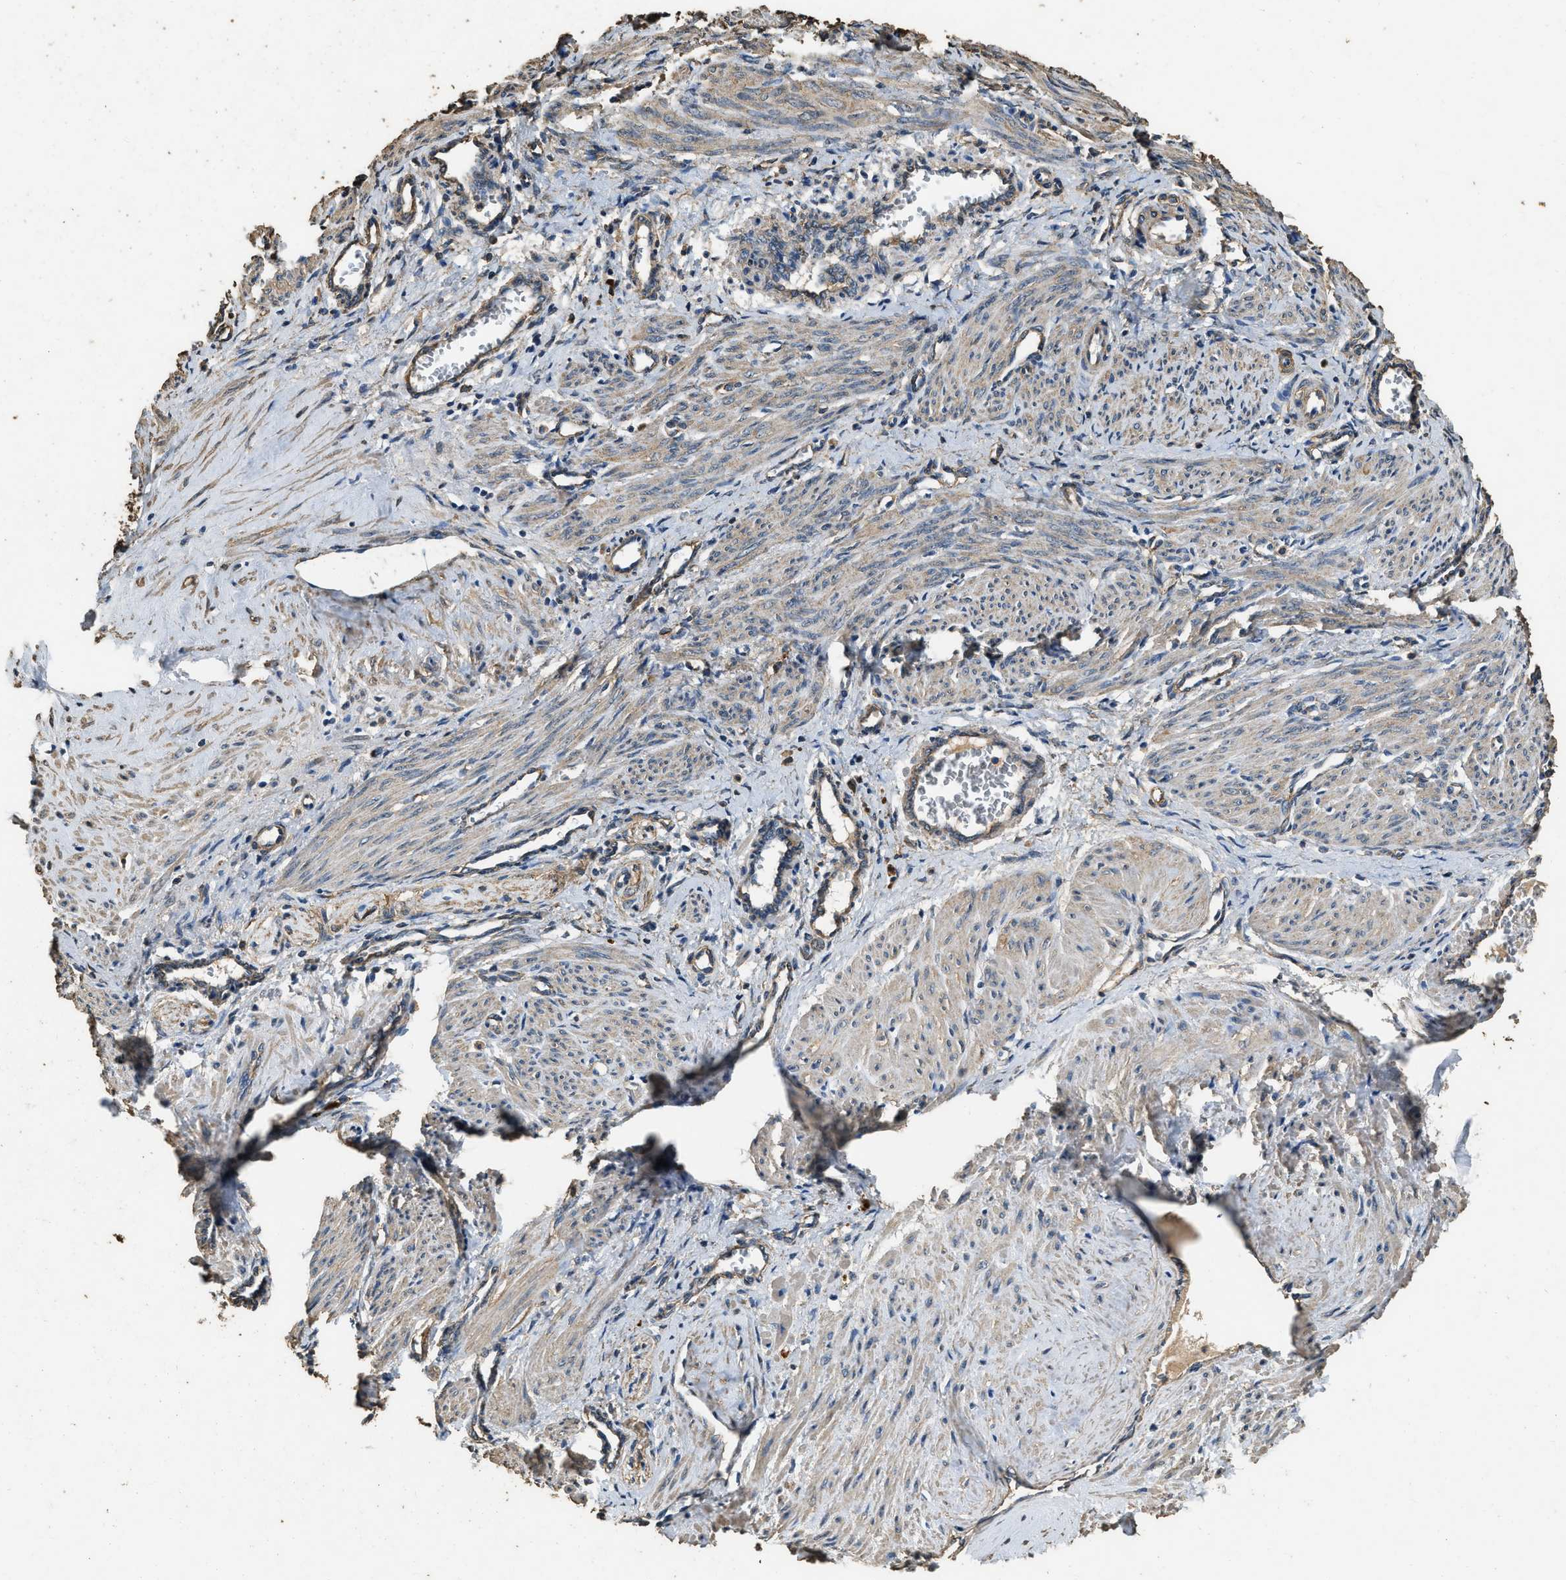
{"staining": {"intensity": "weak", "quantity": "25%-75%", "location": "cytoplasmic/membranous"}, "tissue": "smooth muscle", "cell_type": "Smooth muscle cells", "image_type": "normal", "snomed": [{"axis": "morphology", "description": "Normal tissue, NOS"}, {"axis": "topography", "description": "Endometrium"}], "caption": "An immunohistochemistry image of benign tissue is shown. Protein staining in brown shows weak cytoplasmic/membranous positivity in smooth muscle within smooth muscle cells. Using DAB (3,3'-diaminobenzidine) (brown) and hematoxylin (blue) stains, captured at high magnification using brightfield microscopy.", "gene": "MIB1", "patient": {"sex": "female", "age": 33}}